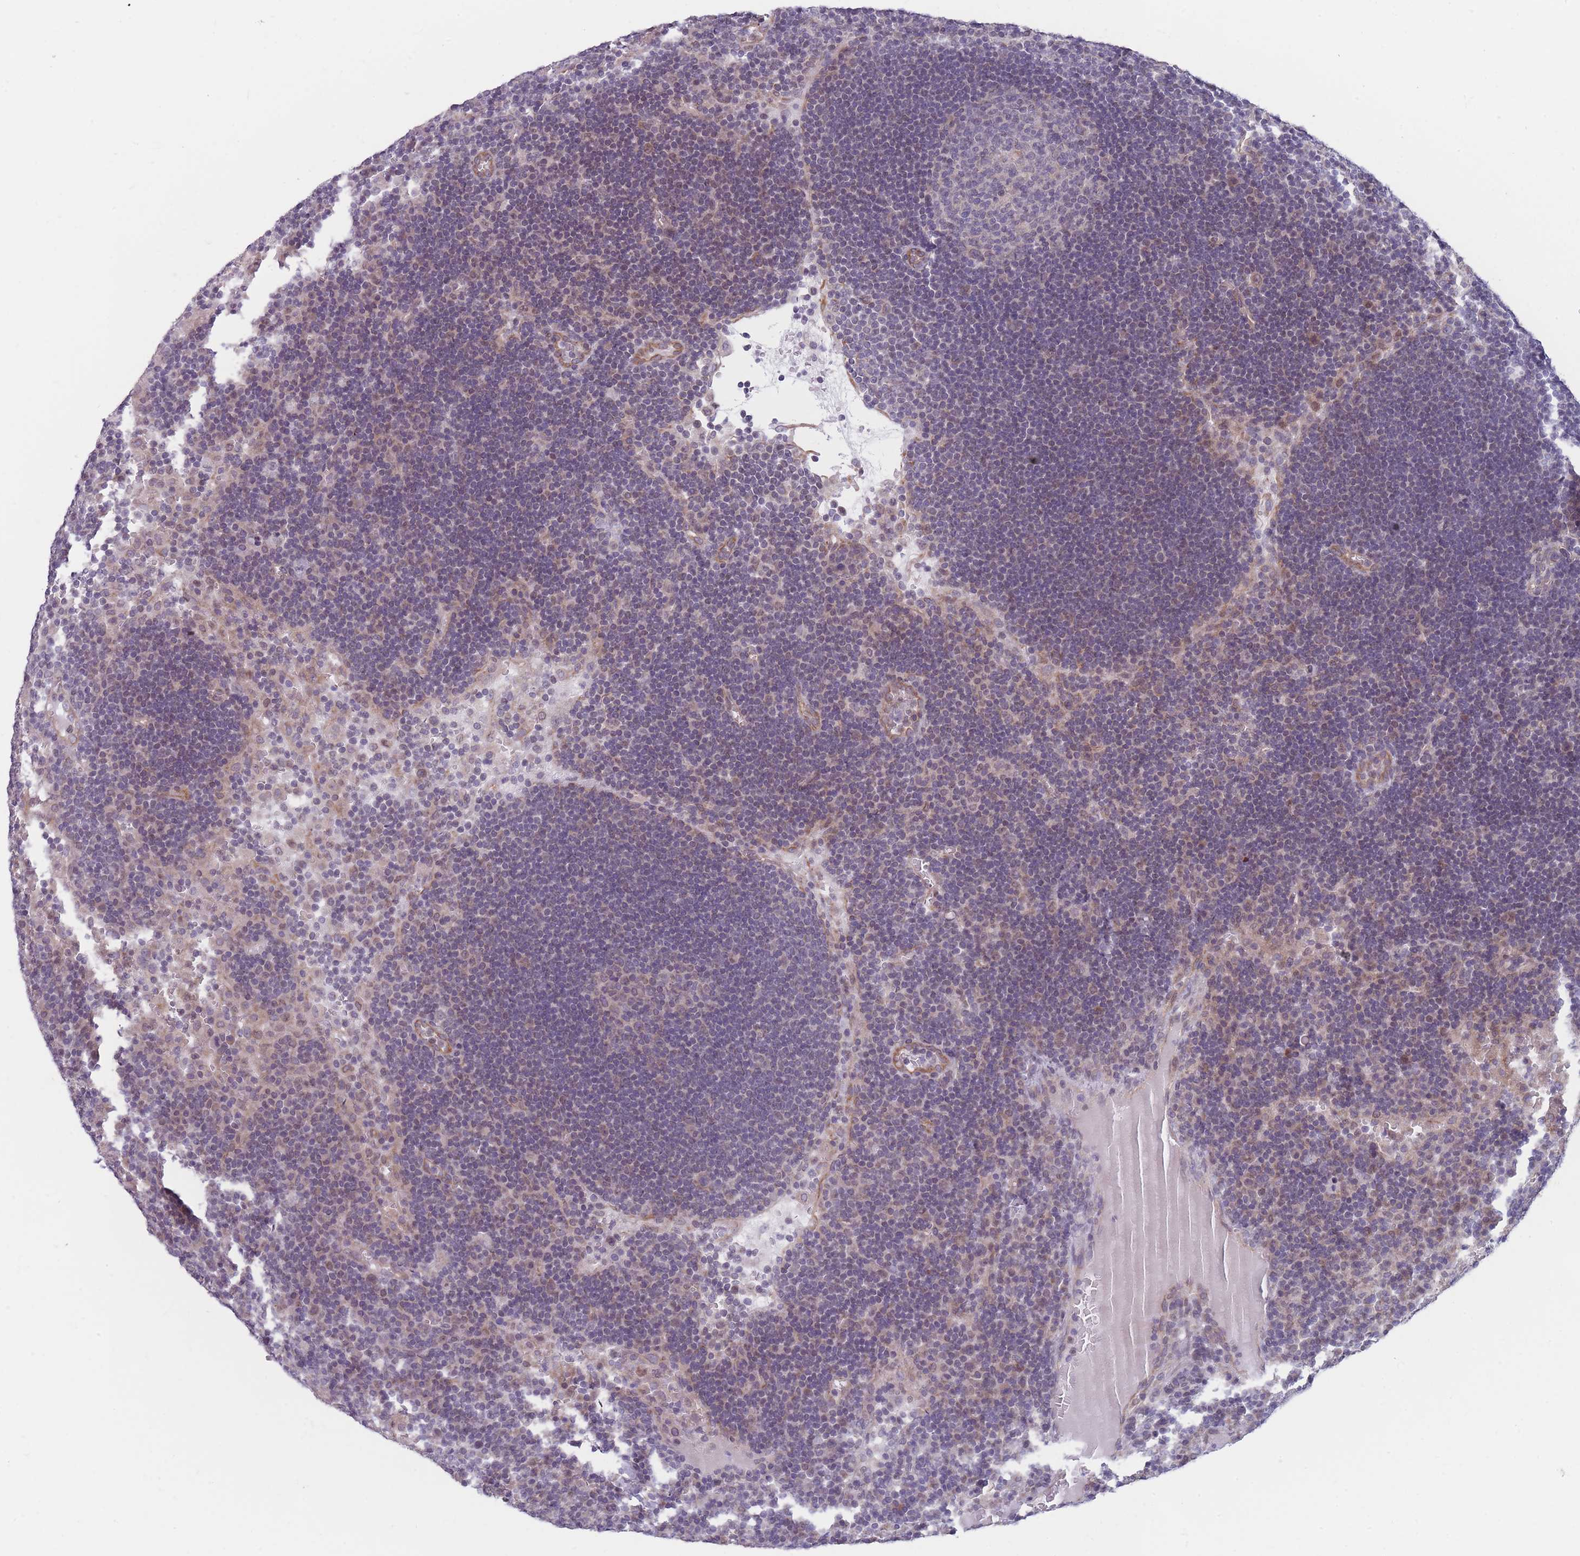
{"staining": {"intensity": "negative", "quantity": "none", "location": "none"}, "tissue": "lymph node", "cell_type": "Germinal center cells", "image_type": "normal", "snomed": [{"axis": "morphology", "description": "Normal tissue, NOS"}, {"axis": "topography", "description": "Lymph node"}], "caption": "This micrograph is of unremarkable lymph node stained with IHC to label a protein in brown with the nuclei are counter-stained blue. There is no staining in germinal center cells. (Stains: DAB immunohistochemistry with hematoxylin counter stain, Microscopy: brightfield microscopy at high magnification).", "gene": "VRK2", "patient": {"sex": "male", "age": 62}}